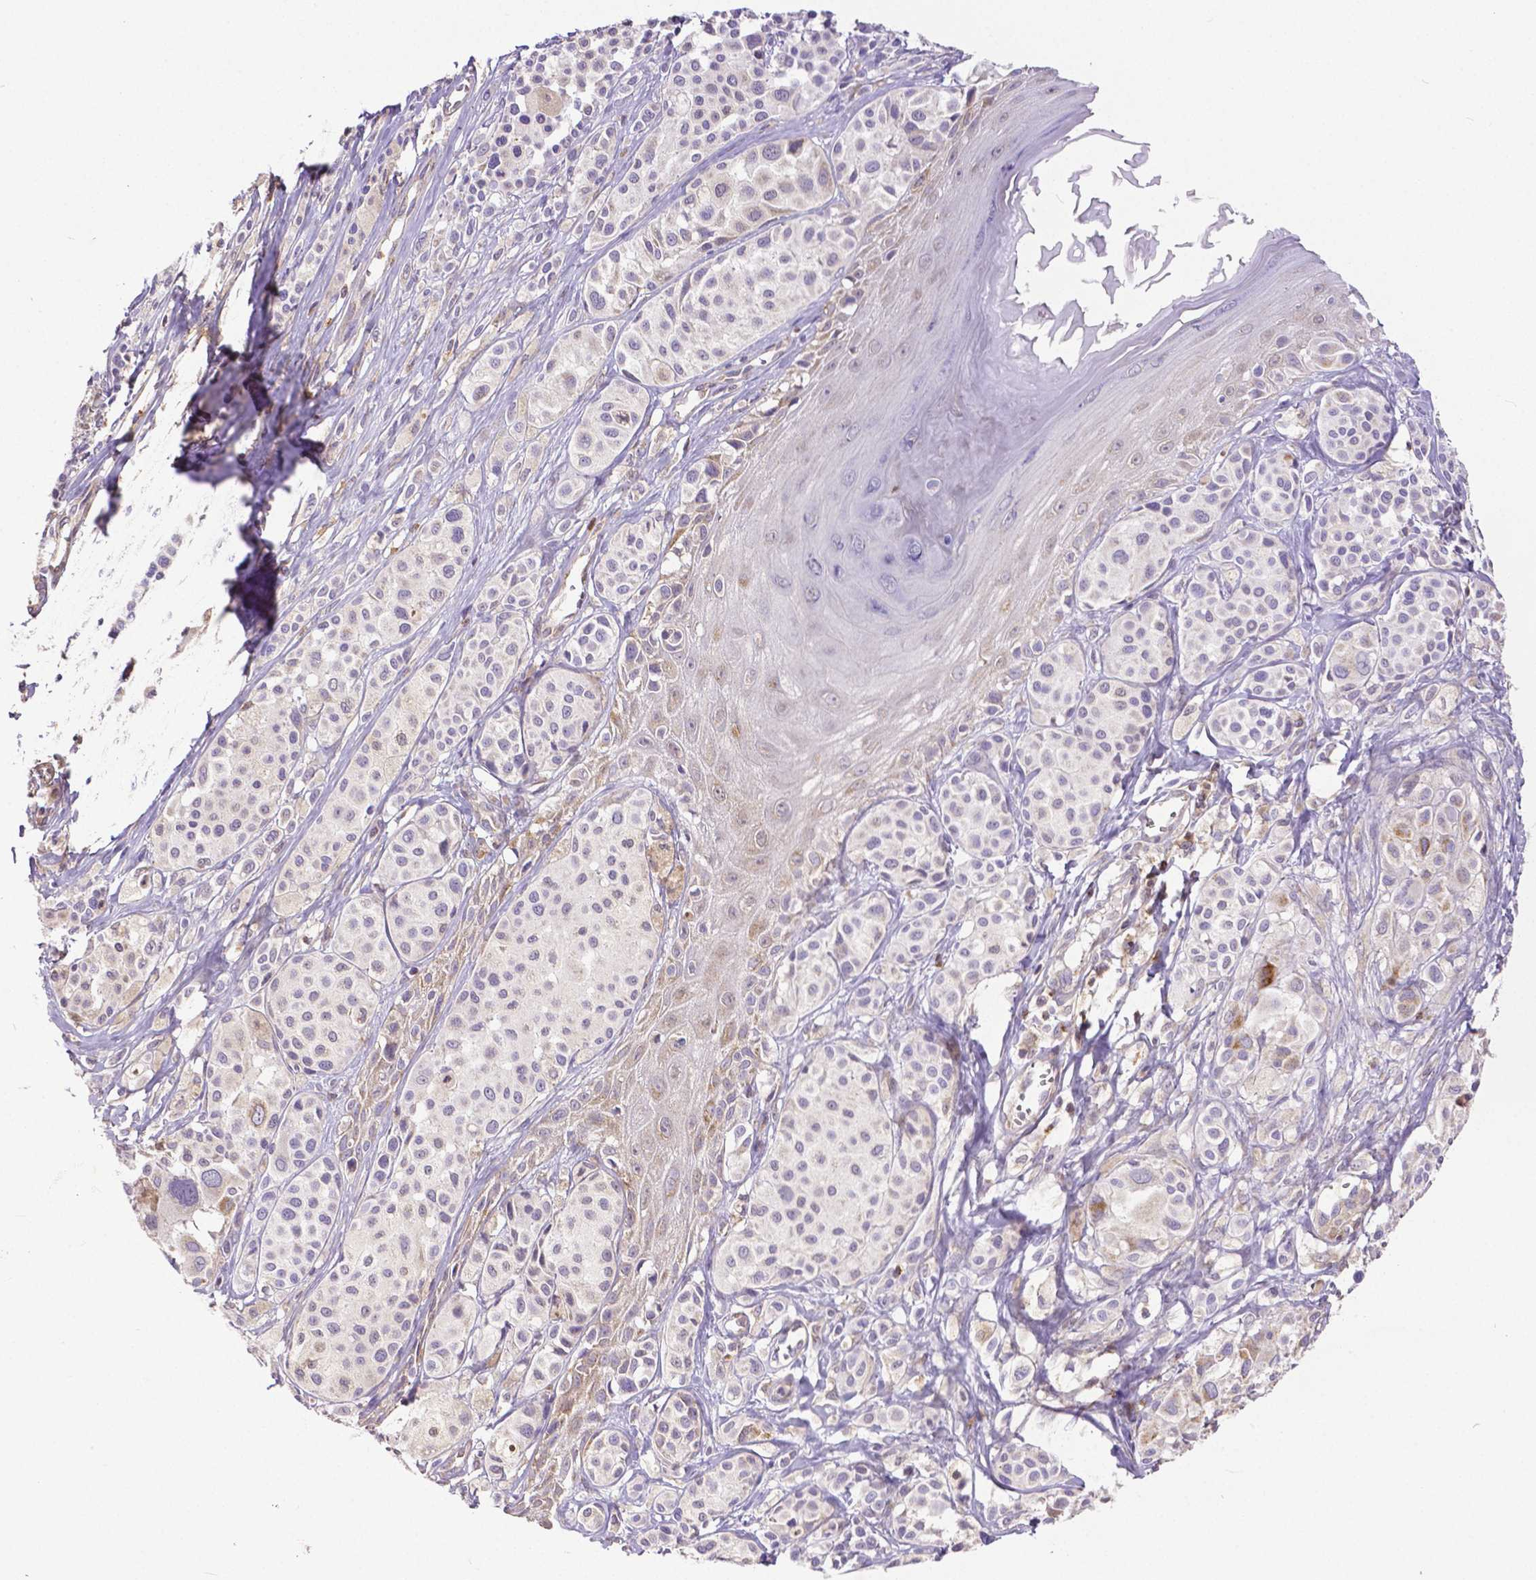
{"staining": {"intensity": "negative", "quantity": "none", "location": "none"}, "tissue": "melanoma", "cell_type": "Tumor cells", "image_type": "cancer", "snomed": [{"axis": "morphology", "description": "Malignant melanoma, NOS"}, {"axis": "topography", "description": "Skin"}], "caption": "An image of melanoma stained for a protein reveals no brown staining in tumor cells.", "gene": "MCL1", "patient": {"sex": "male", "age": 77}}